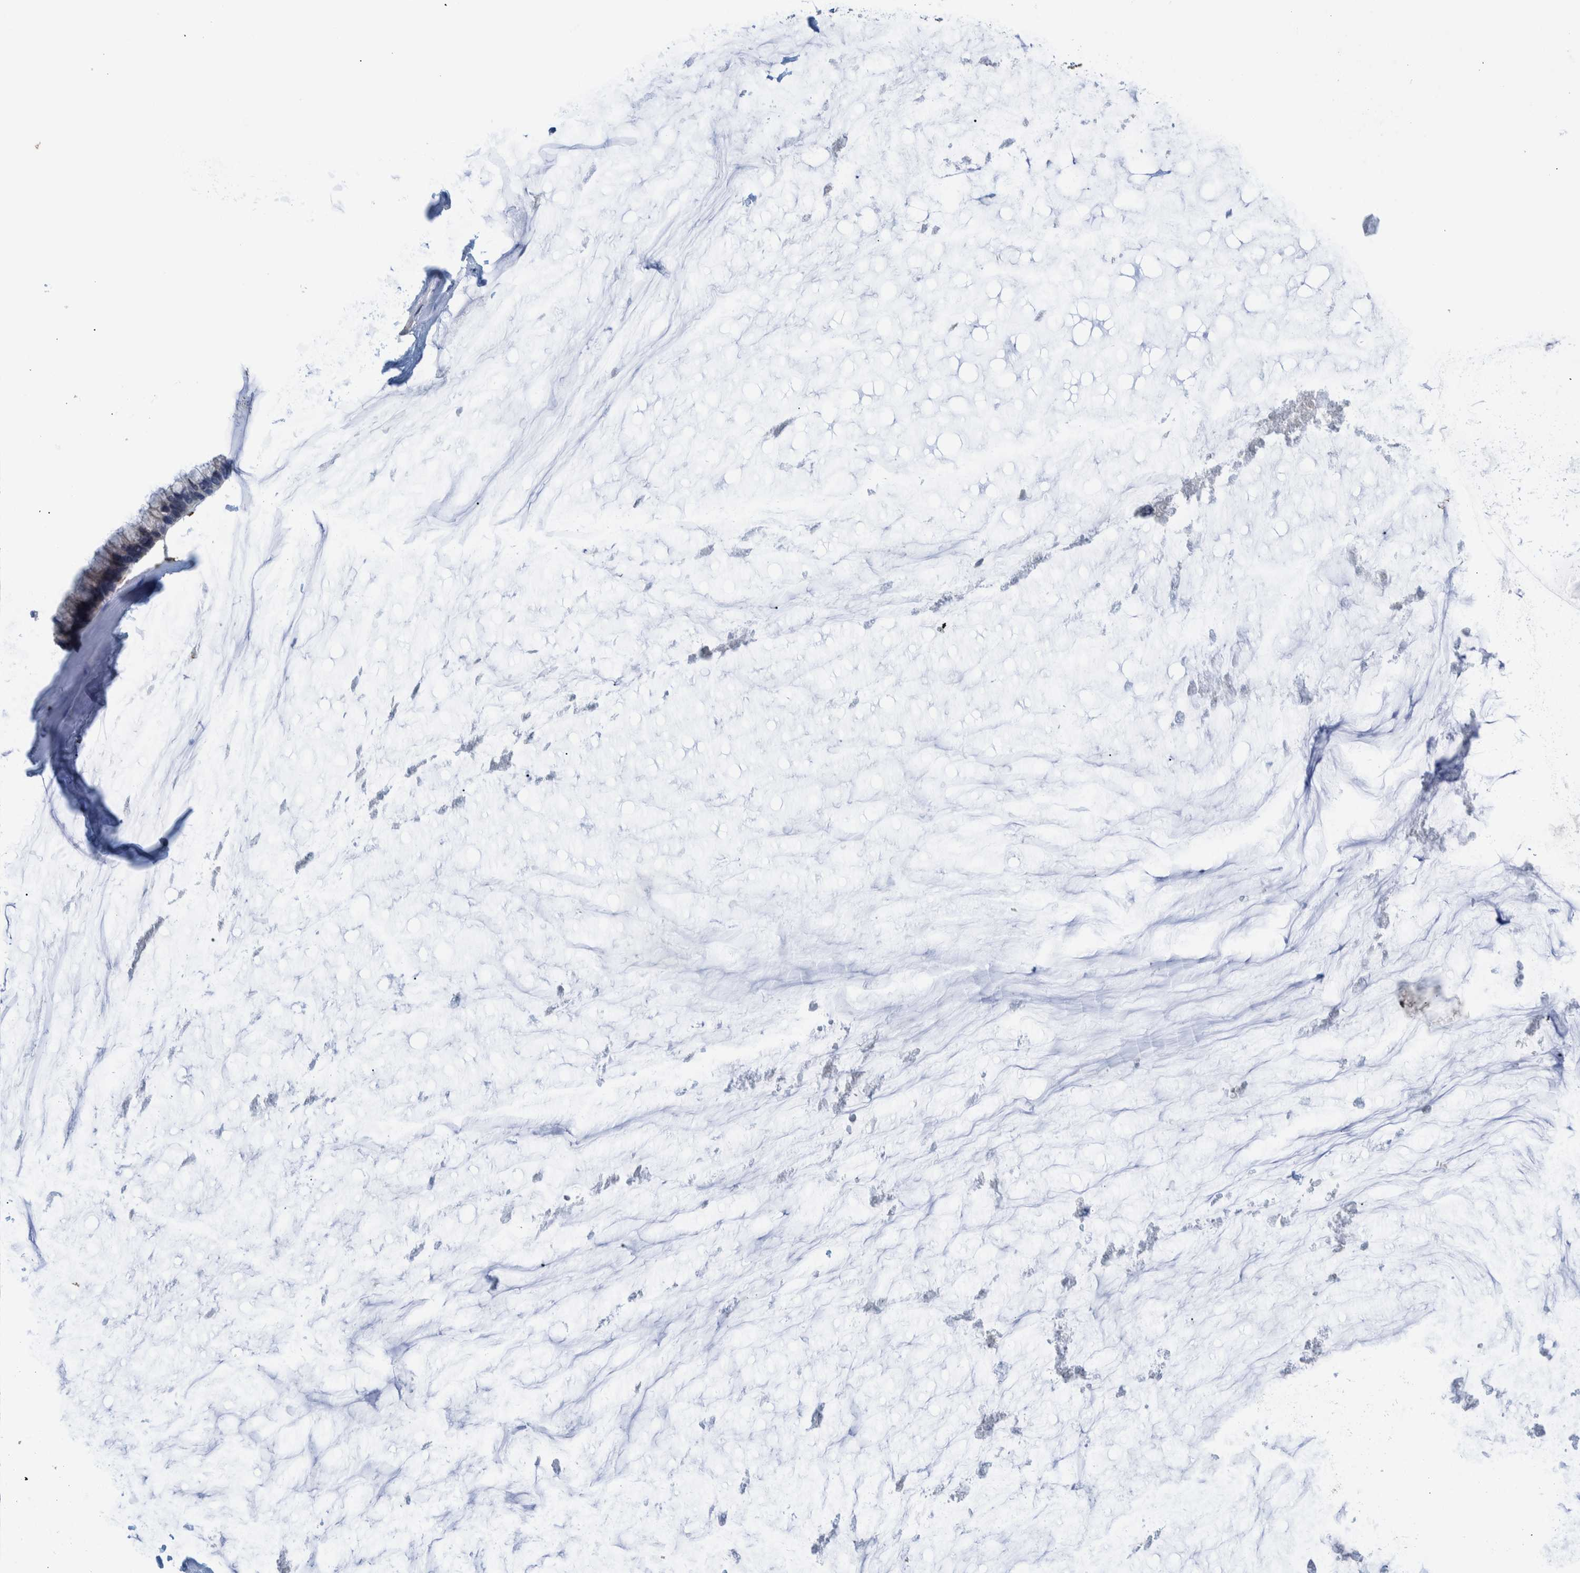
{"staining": {"intensity": "negative", "quantity": "none", "location": "none"}, "tissue": "ovarian cancer", "cell_type": "Tumor cells", "image_type": "cancer", "snomed": [{"axis": "morphology", "description": "Cystadenocarcinoma, mucinous, NOS"}, {"axis": "topography", "description": "Ovary"}], "caption": "High magnification brightfield microscopy of mucinous cystadenocarcinoma (ovarian) stained with DAB (3,3'-diaminobenzidine) (brown) and counterstained with hematoxylin (blue): tumor cells show no significant positivity.", "gene": "IDO1", "patient": {"sex": "female", "age": 39}}